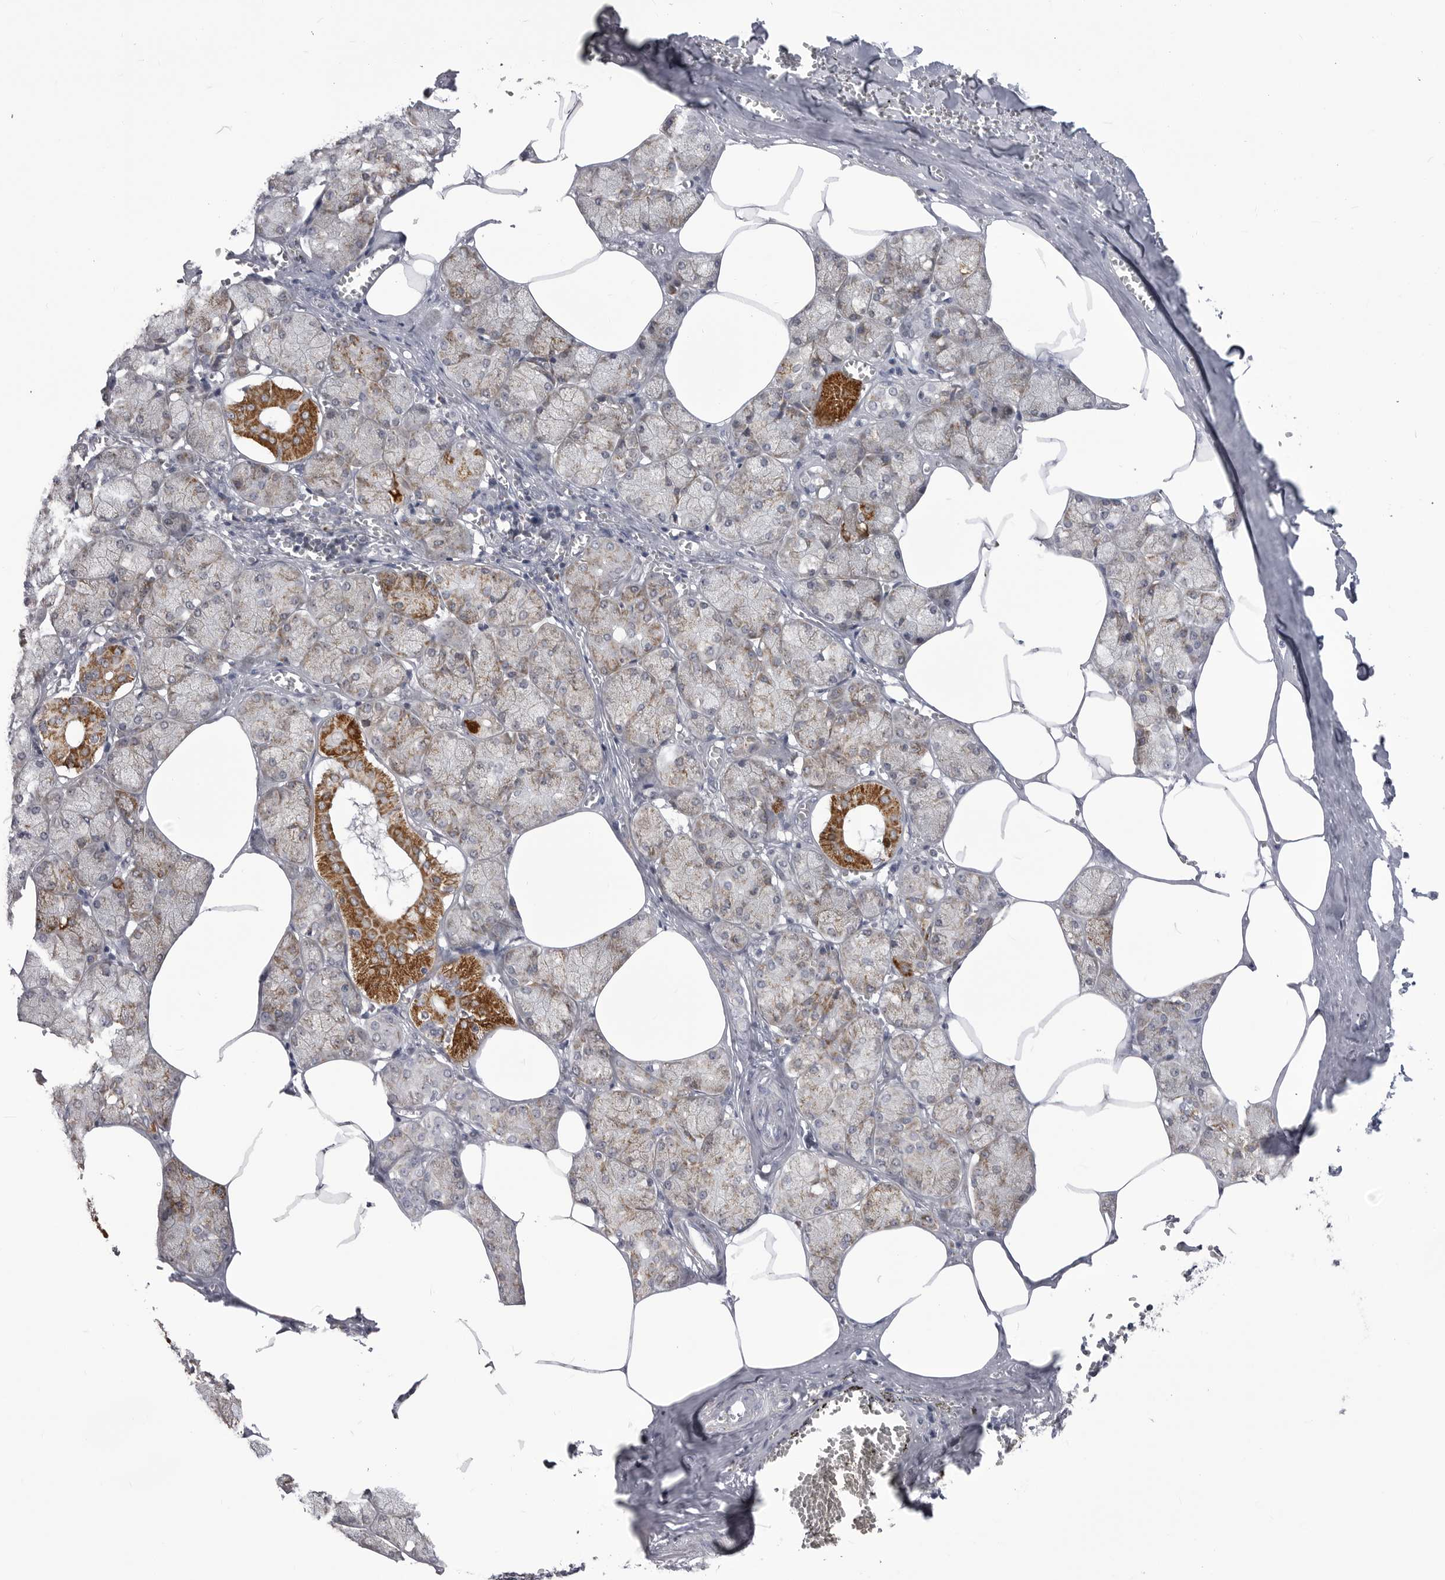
{"staining": {"intensity": "strong", "quantity": "<25%", "location": "cytoplasmic/membranous"}, "tissue": "salivary gland", "cell_type": "Glandular cells", "image_type": "normal", "snomed": [{"axis": "morphology", "description": "Normal tissue, NOS"}, {"axis": "topography", "description": "Salivary gland"}], "caption": "This is a histology image of immunohistochemistry staining of normal salivary gland, which shows strong positivity in the cytoplasmic/membranous of glandular cells.", "gene": "FH", "patient": {"sex": "male", "age": 62}}